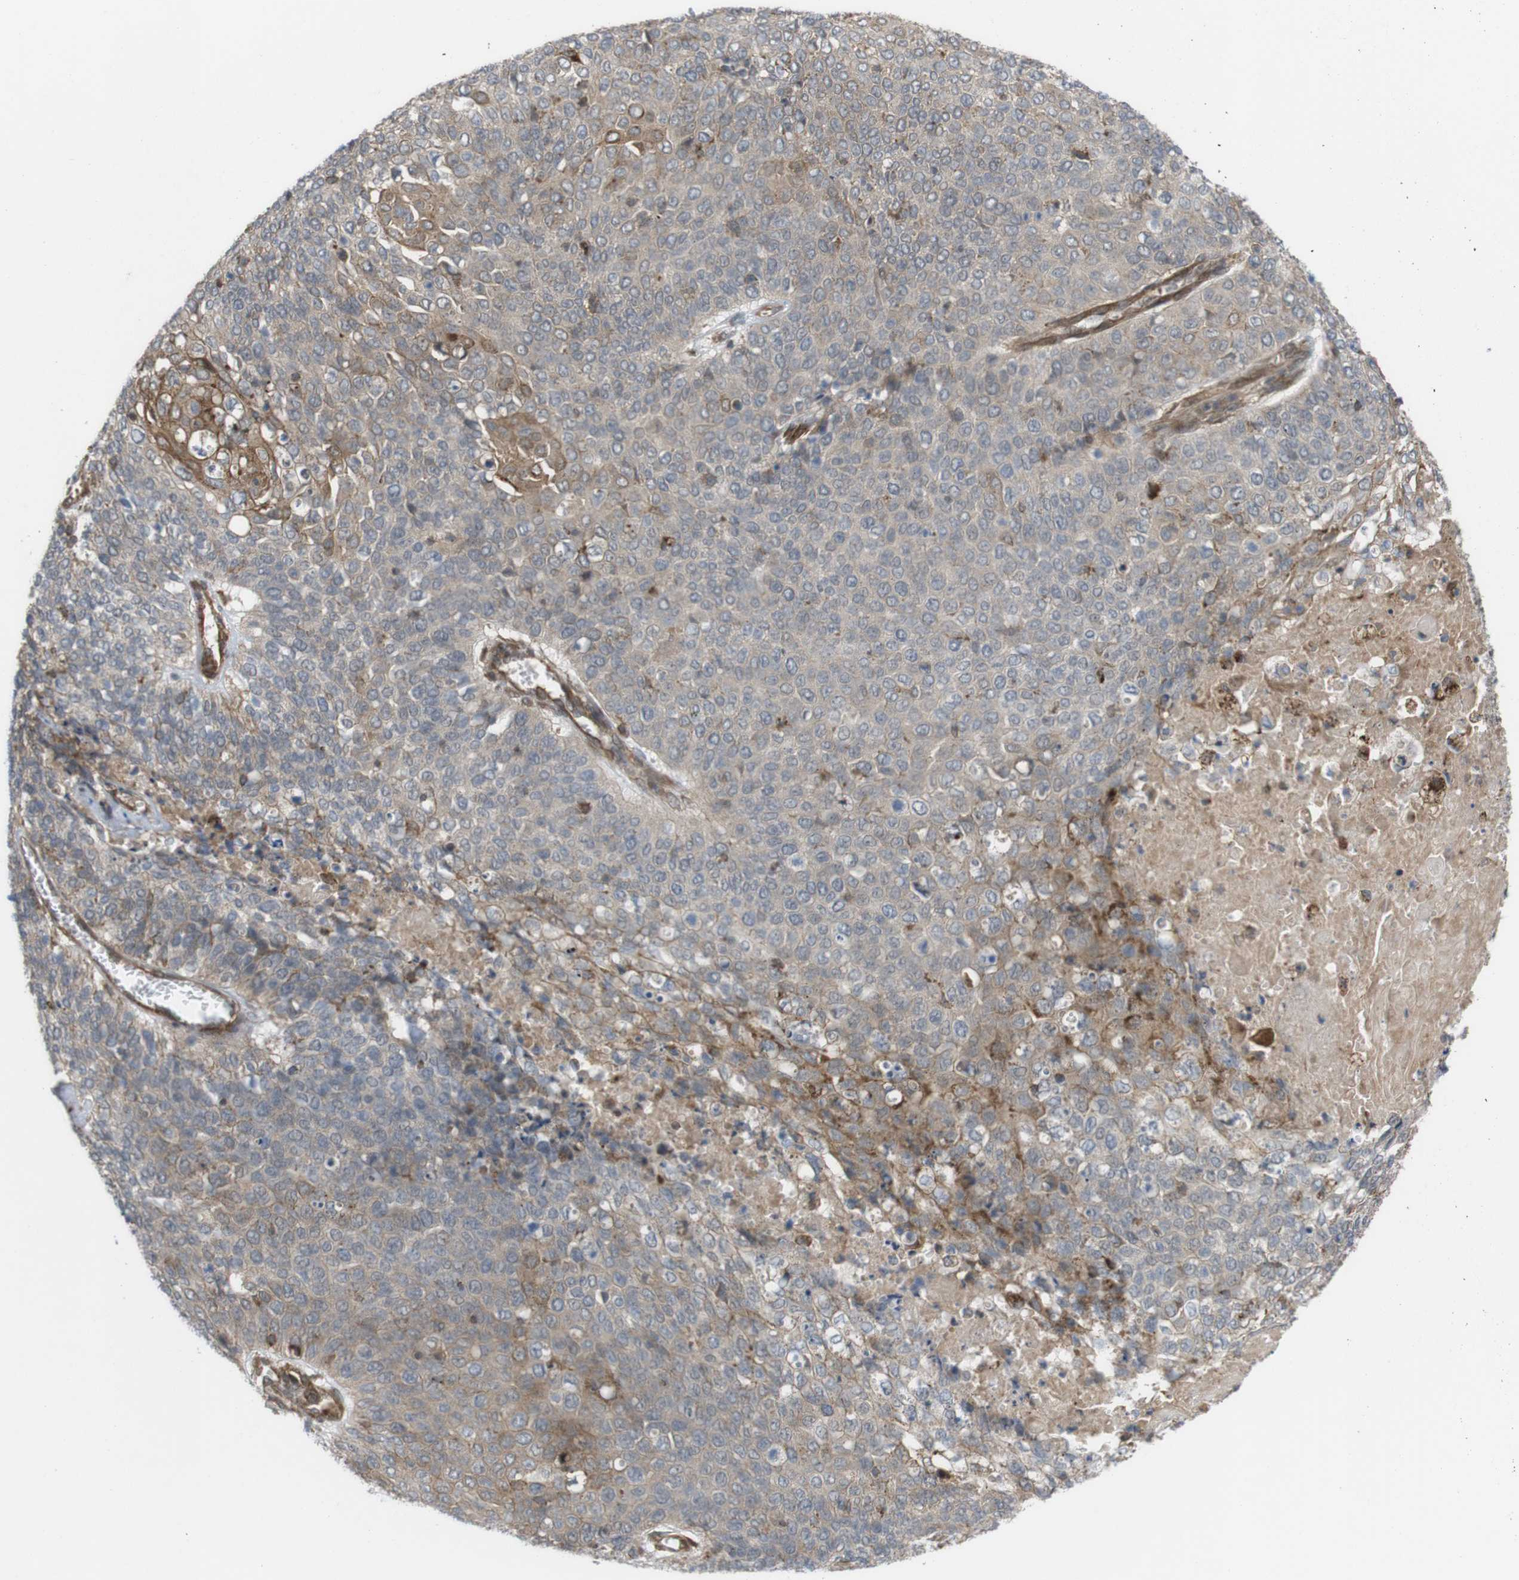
{"staining": {"intensity": "weak", "quantity": "<25%", "location": "cytoplasmic/membranous"}, "tissue": "cervical cancer", "cell_type": "Tumor cells", "image_type": "cancer", "snomed": [{"axis": "morphology", "description": "Squamous cell carcinoma, NOS"}, {"axis": "topography", "description": "Cervix"}], "caption": "Tumor cells are negative for brown protein staining in squamous cell carcinoma (cervical).", "gene": "KANK2", "patient": {"sex": "female", "age": 39}}